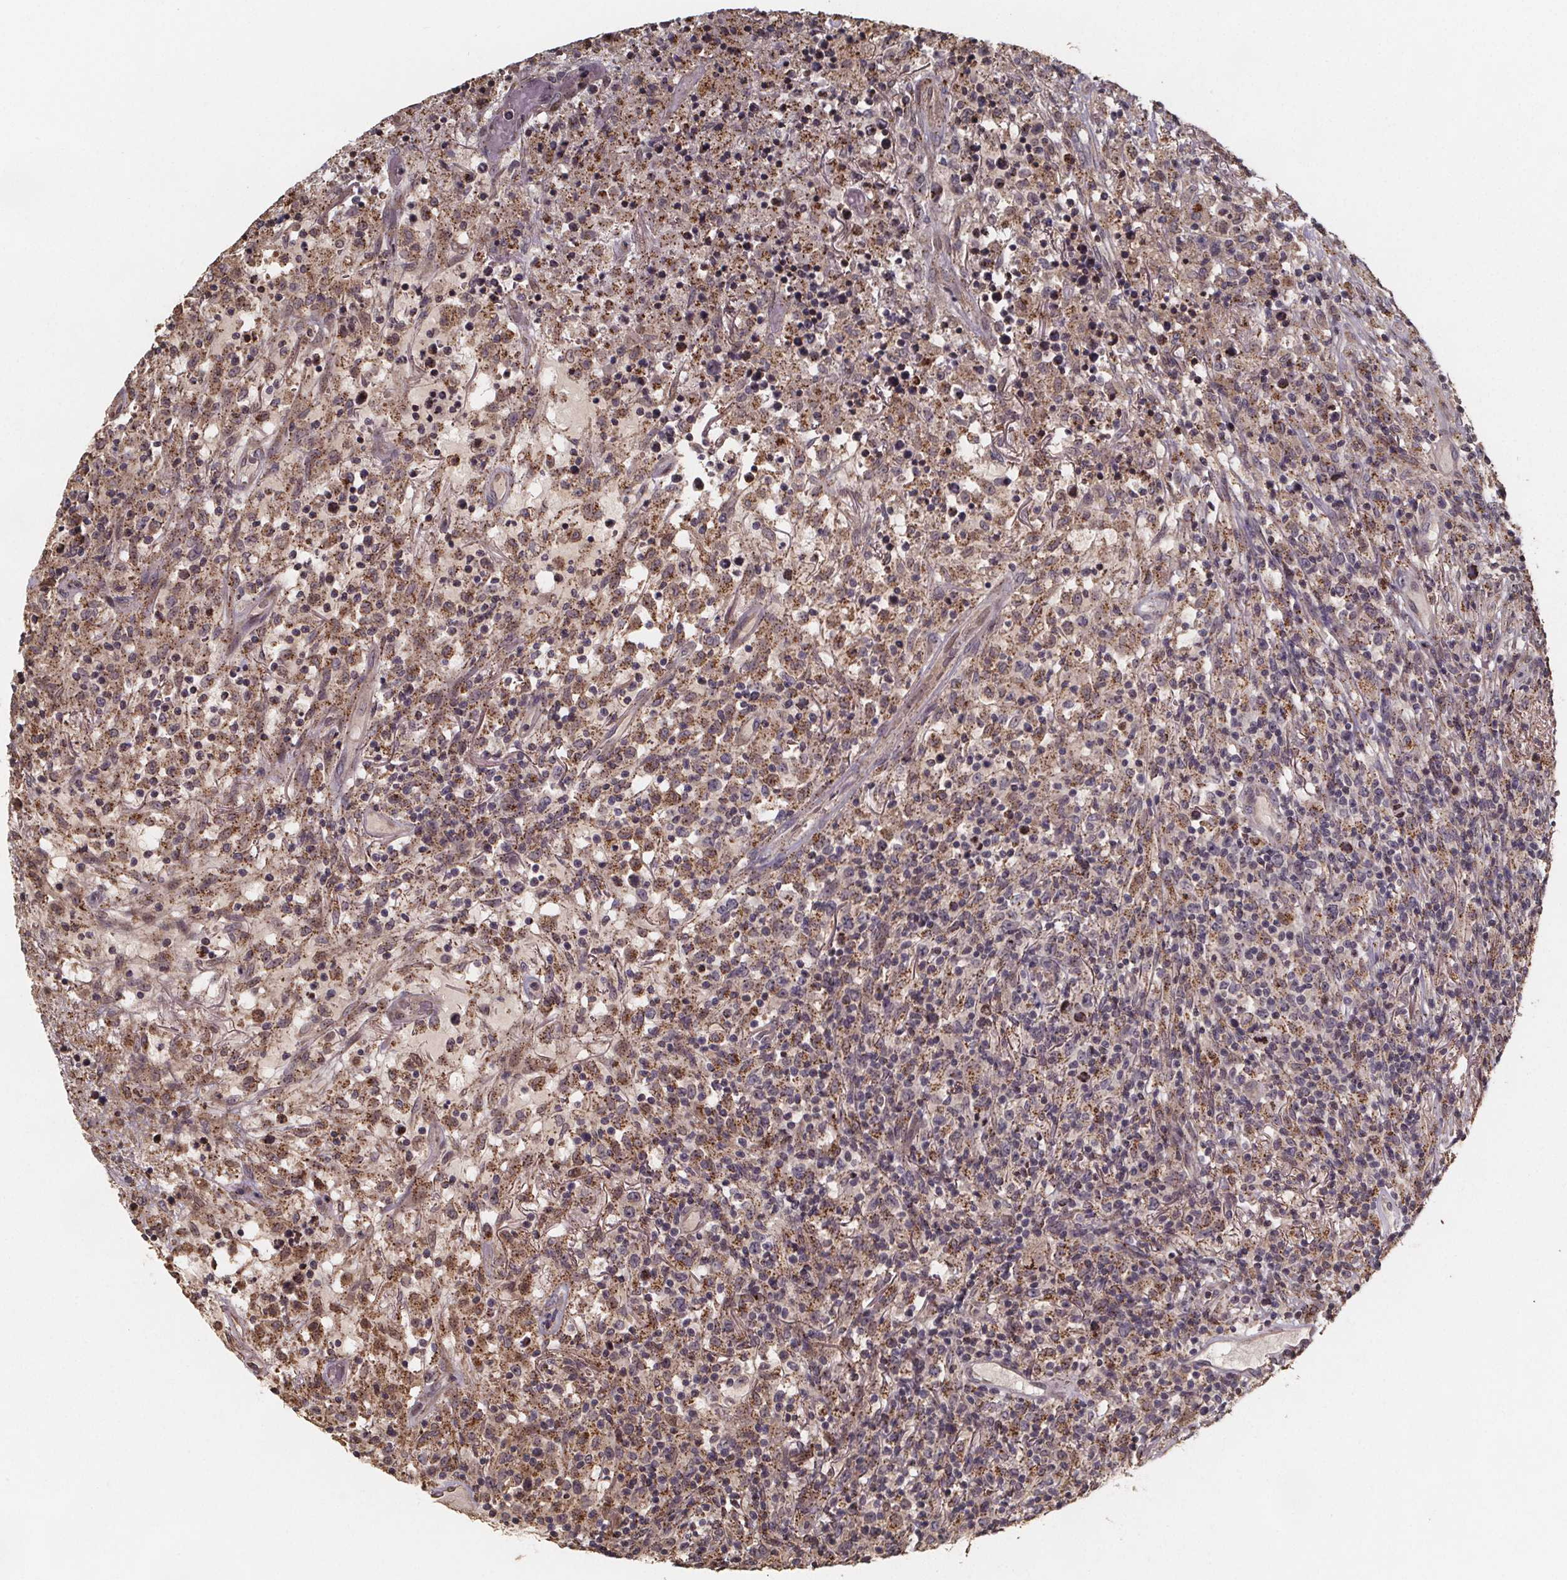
{"staining": {"intensity": "moderate", "quantity": "25%-75%", "location": "cytoplasmic/membranous"}, "tissue": "lymphoma", "cell_type": "Tumor cells", "image_type": "cancer", "snomed": [{"axis": "morphology", "description": "Malignant lymphoma, non-Hodgkin's type, High grade"}, {"axis": "topography", "description": "Lung"}], "caption": "The histopathology image exhibits immunohistochemical staining of high-grade malignant lymphoma, non-Hodgkin's type. There is moderate cytoplasmic/membranous staining is identified in approximately 25%-75% of tumor cells. The protein is stained brown, and the nuclei are stained in blue (DAB (3,3'-diaminobenzidine) IHC with brightfield microscopy, high magnification).", "gene": "ZNF879", "patient": {"sex": "male", "age": 79}}